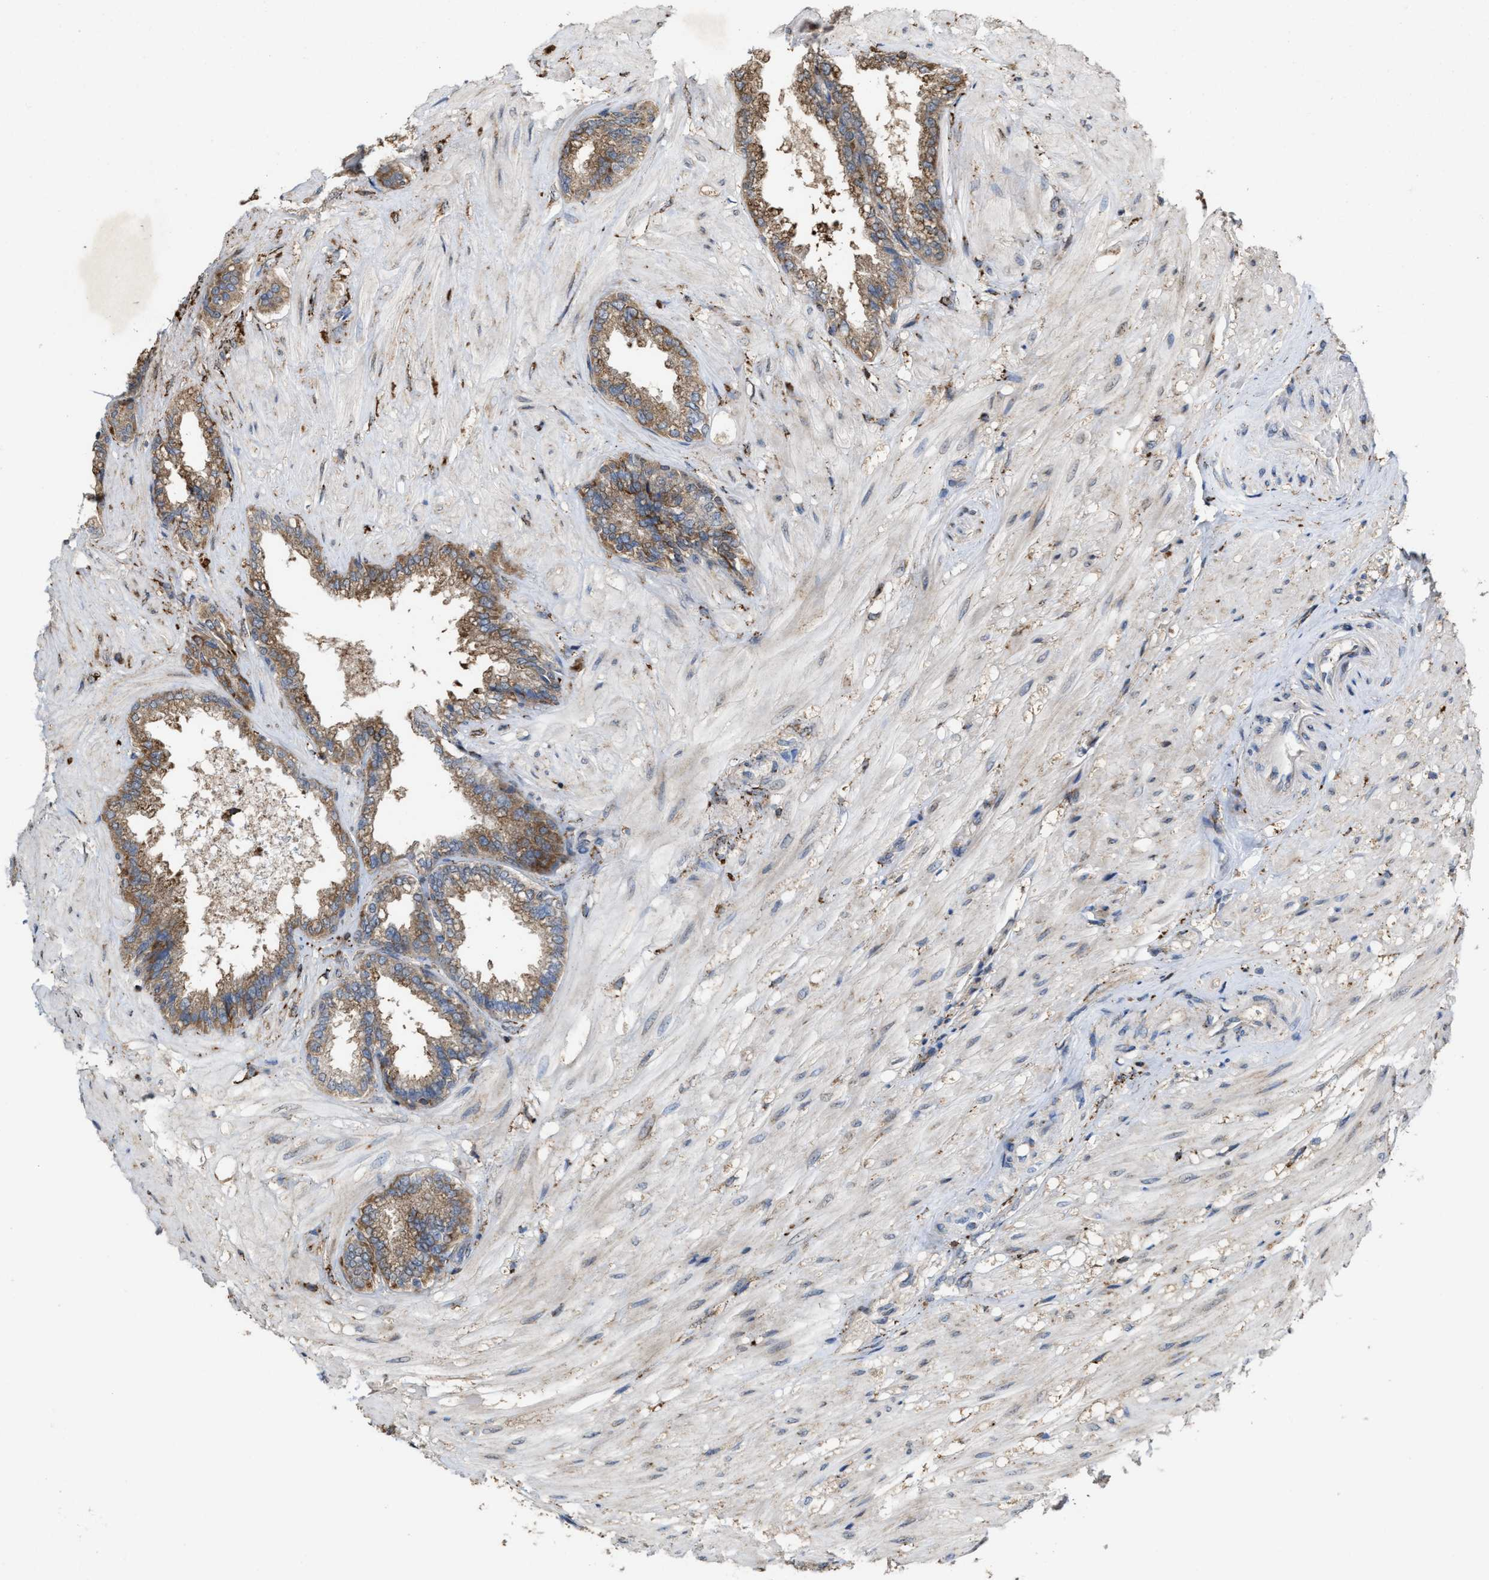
{"staining": {"intensity": "moderate", "quantity": ">75%", "location": "cytoplasmic/membranous"}, "tissue": "seminal vesicle", "cell_type": "Glandular cells", "image_type": "normal", "snomed": [{"axis": "morphology", "description": "Normal tissue, NOS"}, {"axis": "topography", "description": "Seminal veicle"}], "caption": "Approximately >75% of glandular cells in normal seminal vesicle show moderate cytoplasmic/membranous protein staining as visualized by brown immunohistochemical staining.", "gene": "FGD3", "patient": {"sex": "male", "age": 46}}